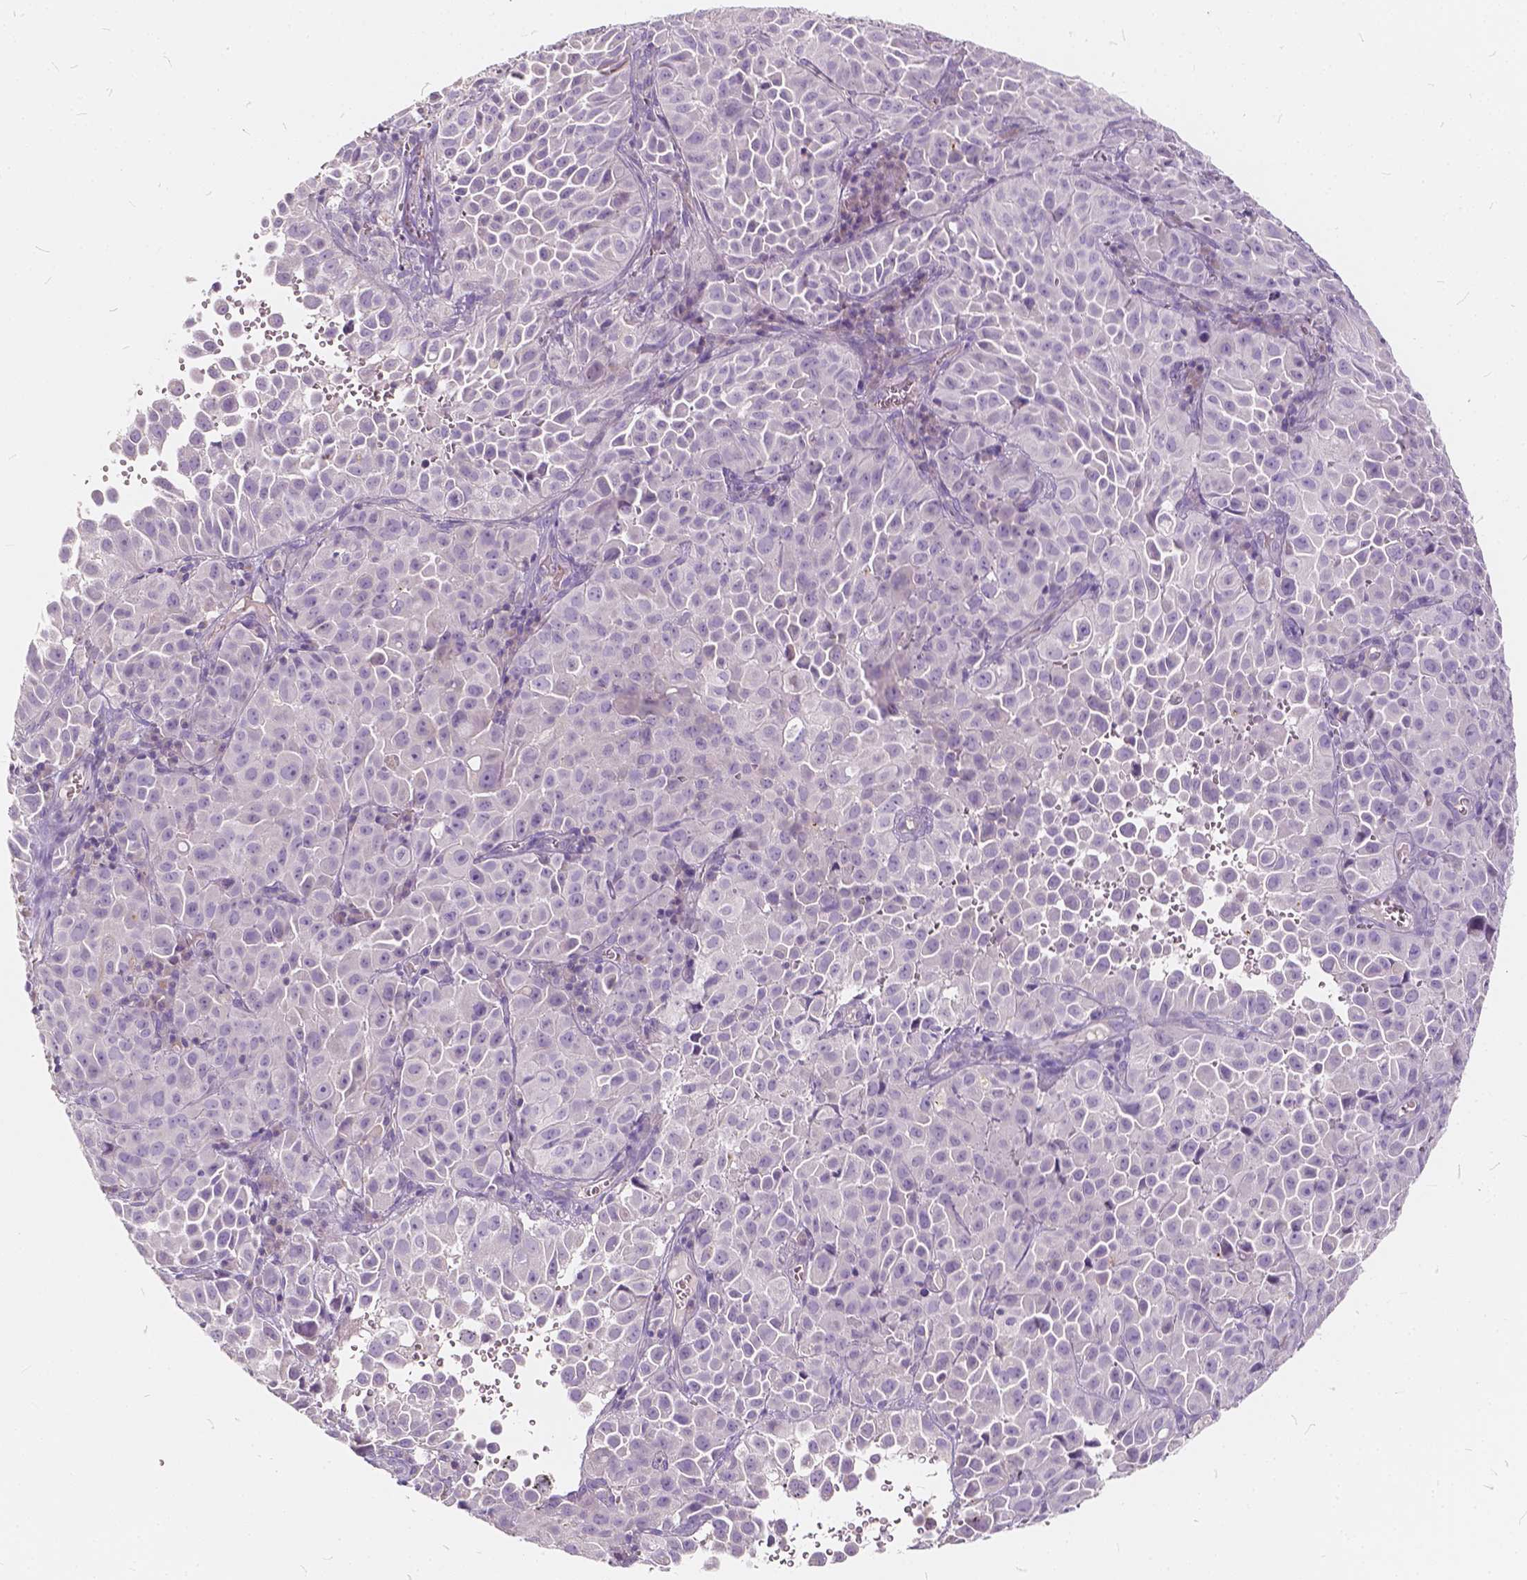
{"staining": {"intensity": "negative", "quantity": "none", "location": "none"}, "tissue": "cervical cancer", "cell_type": "Tumor cells", "image_type": "cancer", "snomed": [{"axis": "morphology", "description": "Squamous cell carcinoma, NOS"}, {"axis": "topography", "description": "Cervix"}], "caption": "A histopathology image of human cervical cancer (squamous cell carcinoma) is negative for staining in tumor cells.", "gene": "KIAA0513", "patient": {"sex": "female", "age": 55}}